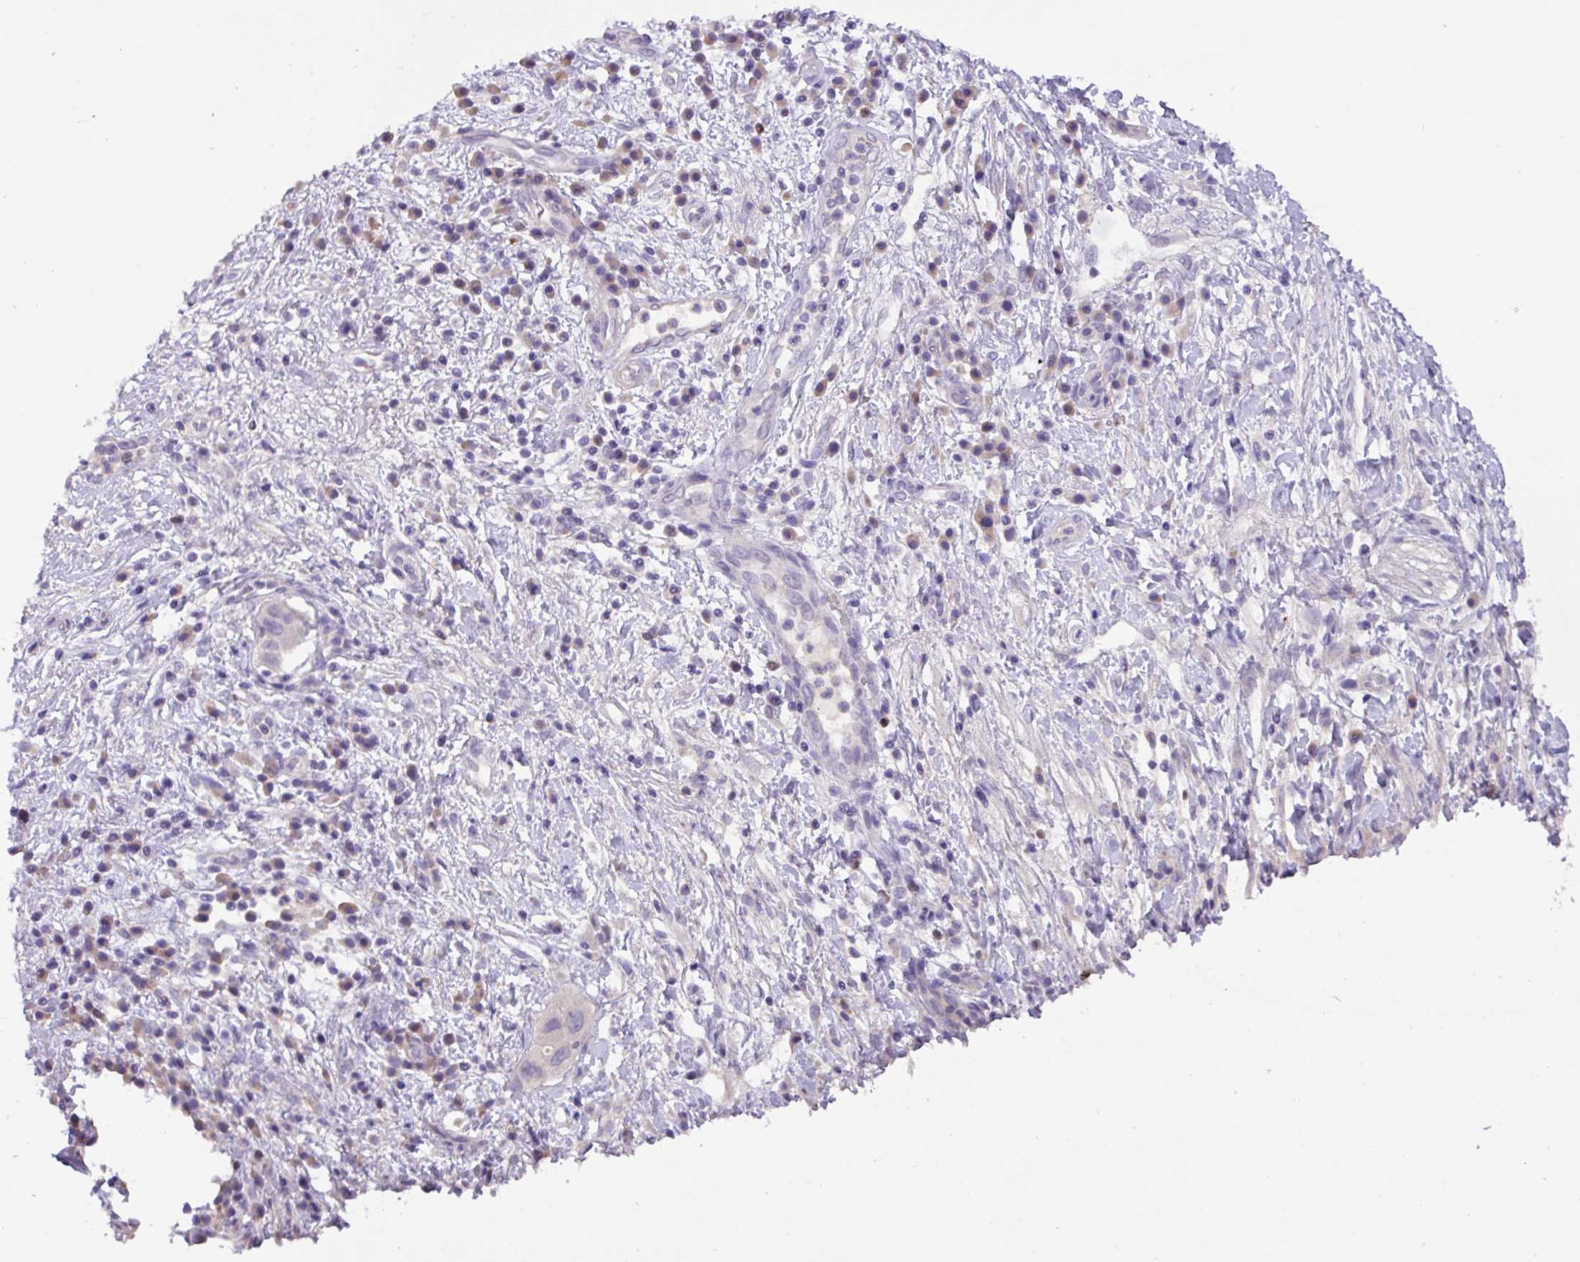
{"staining": {"intensity": "negative", "quantity": "none", "location": "none"}, "tissue": "pancreatic cancer", "cell_type": "Tumor cells", "image_type": "cancer", "snomed": [{"axis": "morphology", "description": "Adenocarcinoma, NOS"}, {"axis": "topography", "description": "Pancreas"}], "caption": "IHC of pancreatic adenocarcinoma exhibits no staining in tumor cells. The staining was performed using DAB (3,3'-diaminobenzidine) to visualize the protein expression in brown, while the nuclei were stained in blue with hematoxylin (Magnification: 20x).", "gene": "PAX8", "patient": {"sex": "male", "age": 68}}